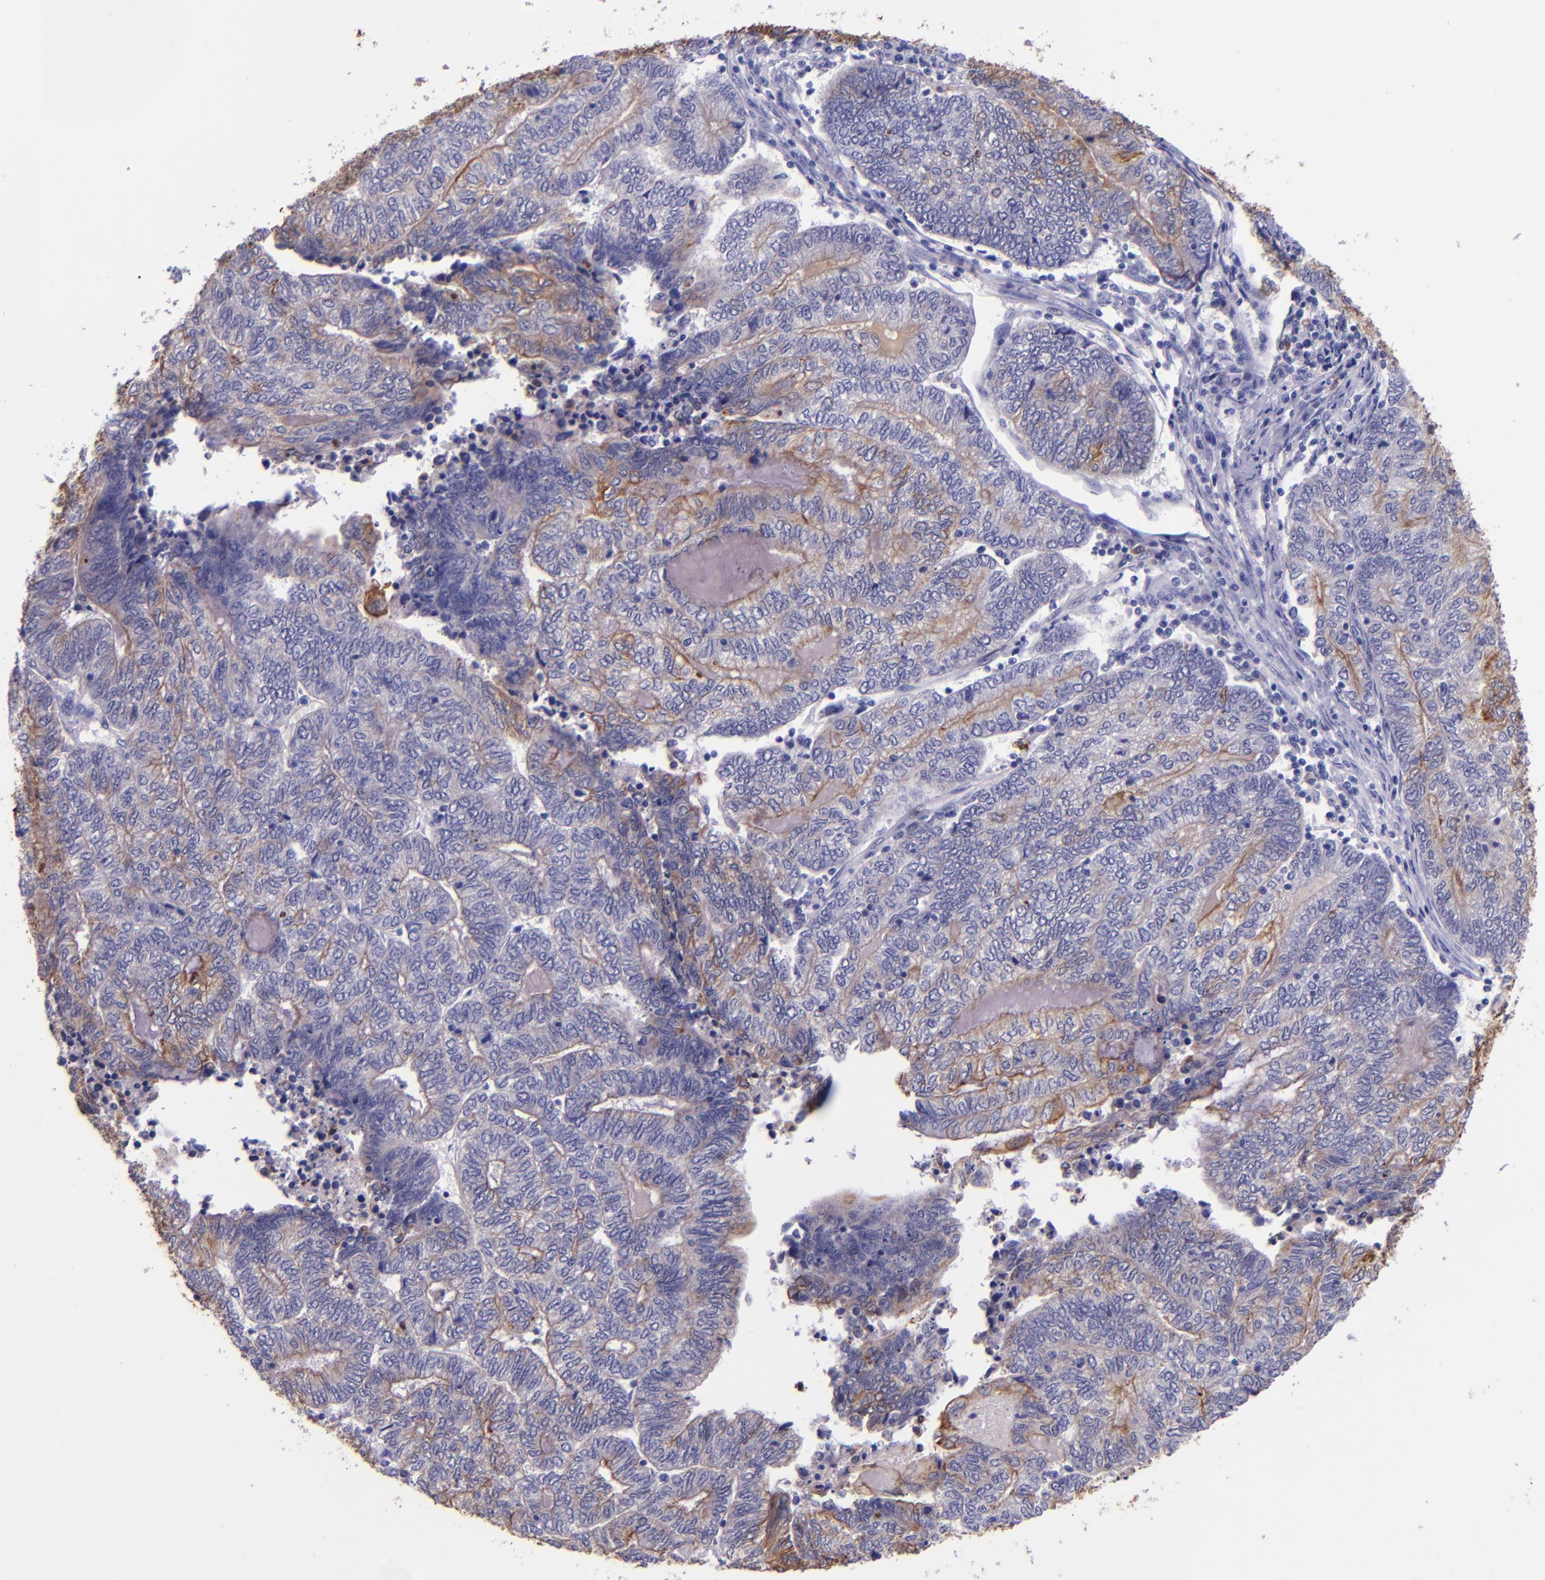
{"staining": {"intensity": "weak", "quantity": "25%-75%", "location": "cytoplasmic/membranous"}, "tissue": "endometrial cancer", "cell_type": "Tumor cells", "image_type": "cancer", "snomed": [{"axis": "morphology", "description": "Adenocarcinoma, NOS"}, {"axis": "topography", "description": "Uterus"}, {"axis": "topography", "description": "Endometrium"}], "caption": "An image of human endometrial adenocarcinoma stained for a protein displays weak cytoplasmic/membranous brown staining in tumor cells.", "gene": "KRT4", "patient": {"sex": "female", "age": 70}}